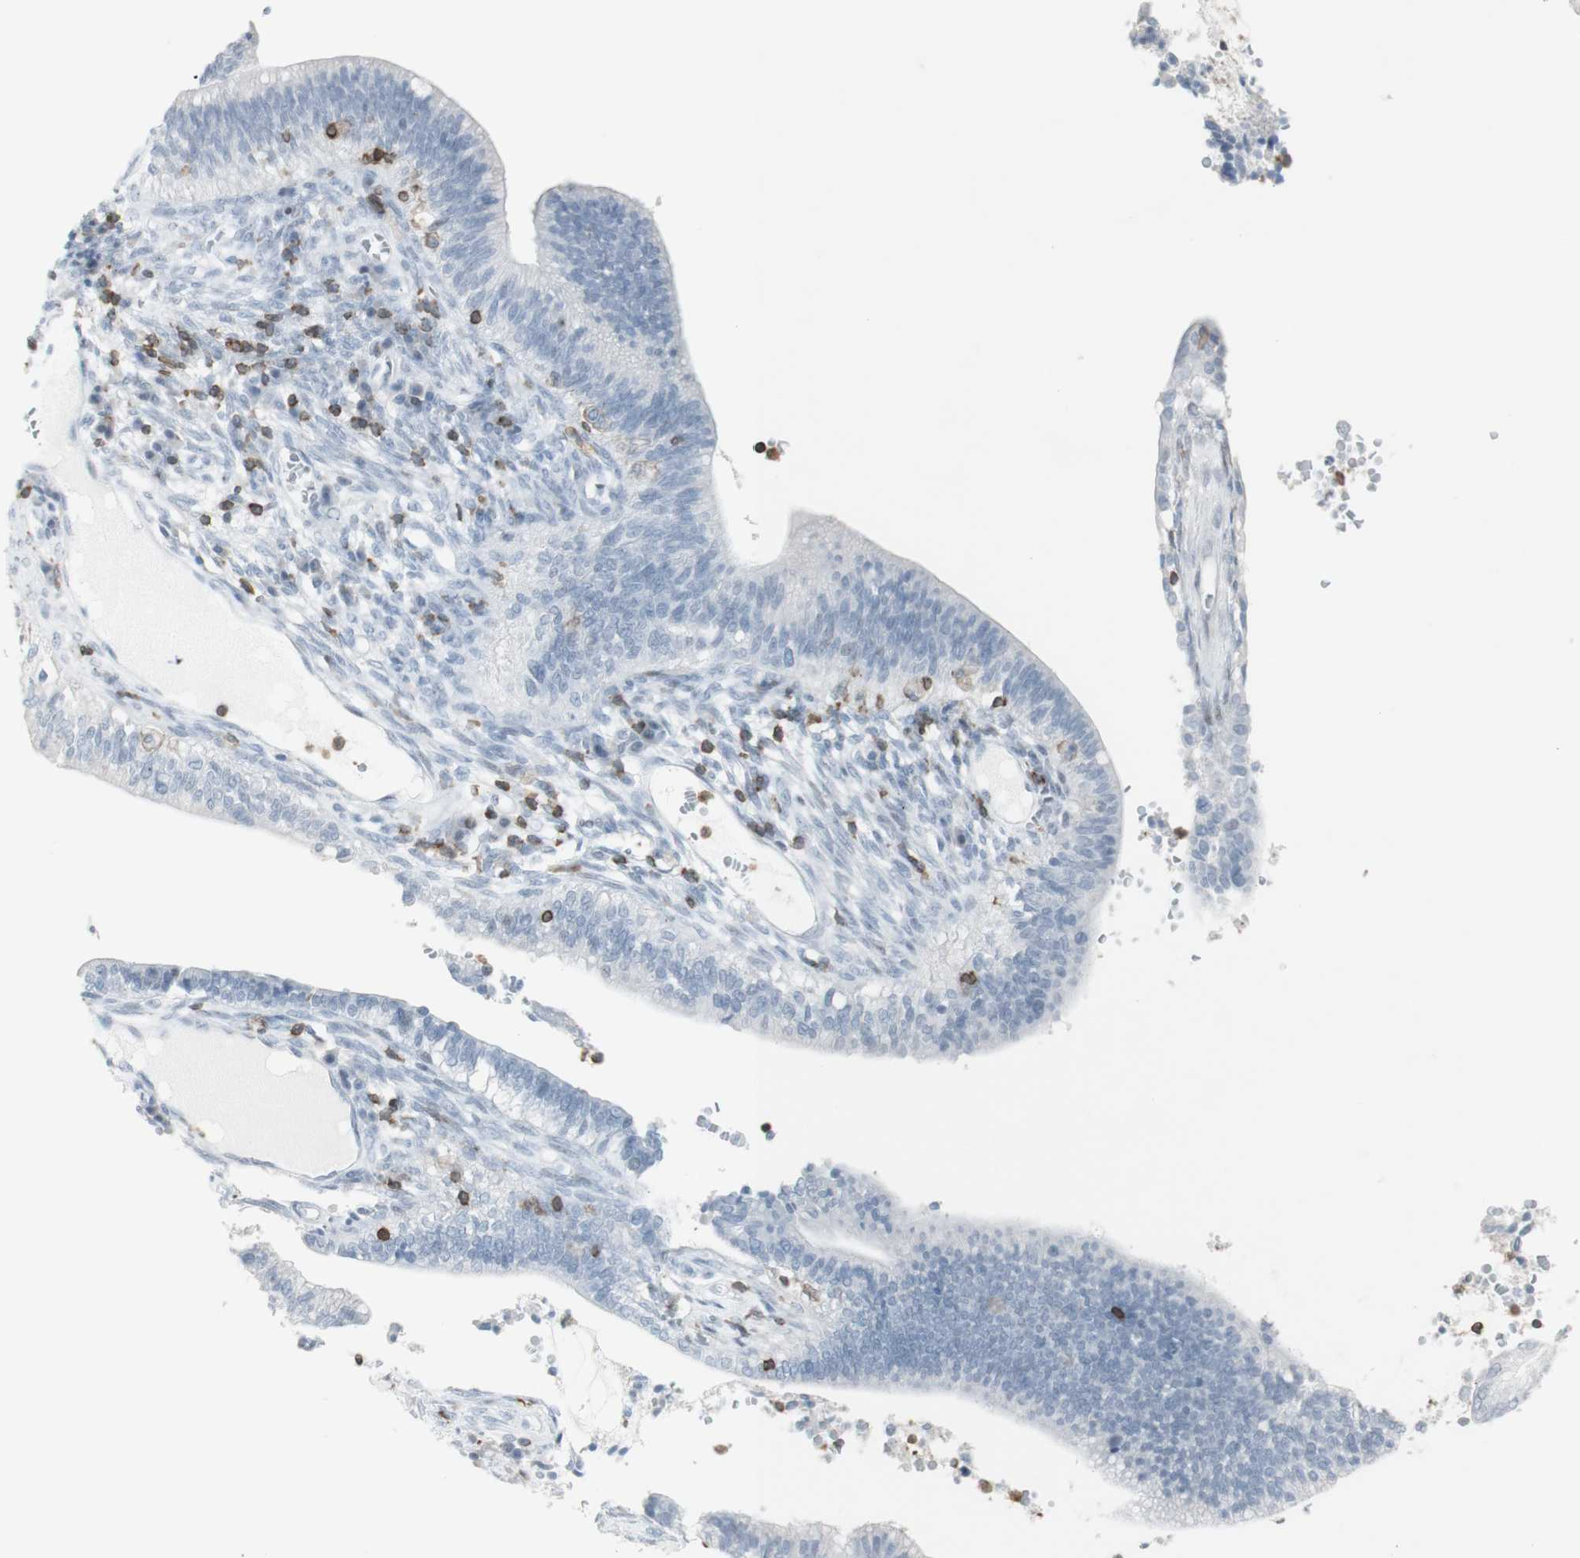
{"staining": {"intensity": "negative", "quantity": "none", "location": "none"}, "tissue": "cervical cancer", "cell_type": "Tumor cells", "image_type": "cancer", "snomed": [{"axis": "morphology", "description": "Adenocarcinoma, NOS"}, {"axis": "topography", "description": "Cervix"}], "caption": "There is no significant staining in tumor cells of cervical cancer.", "gene": "NRG1", "patient": {"sex": "female", "age": 44}}